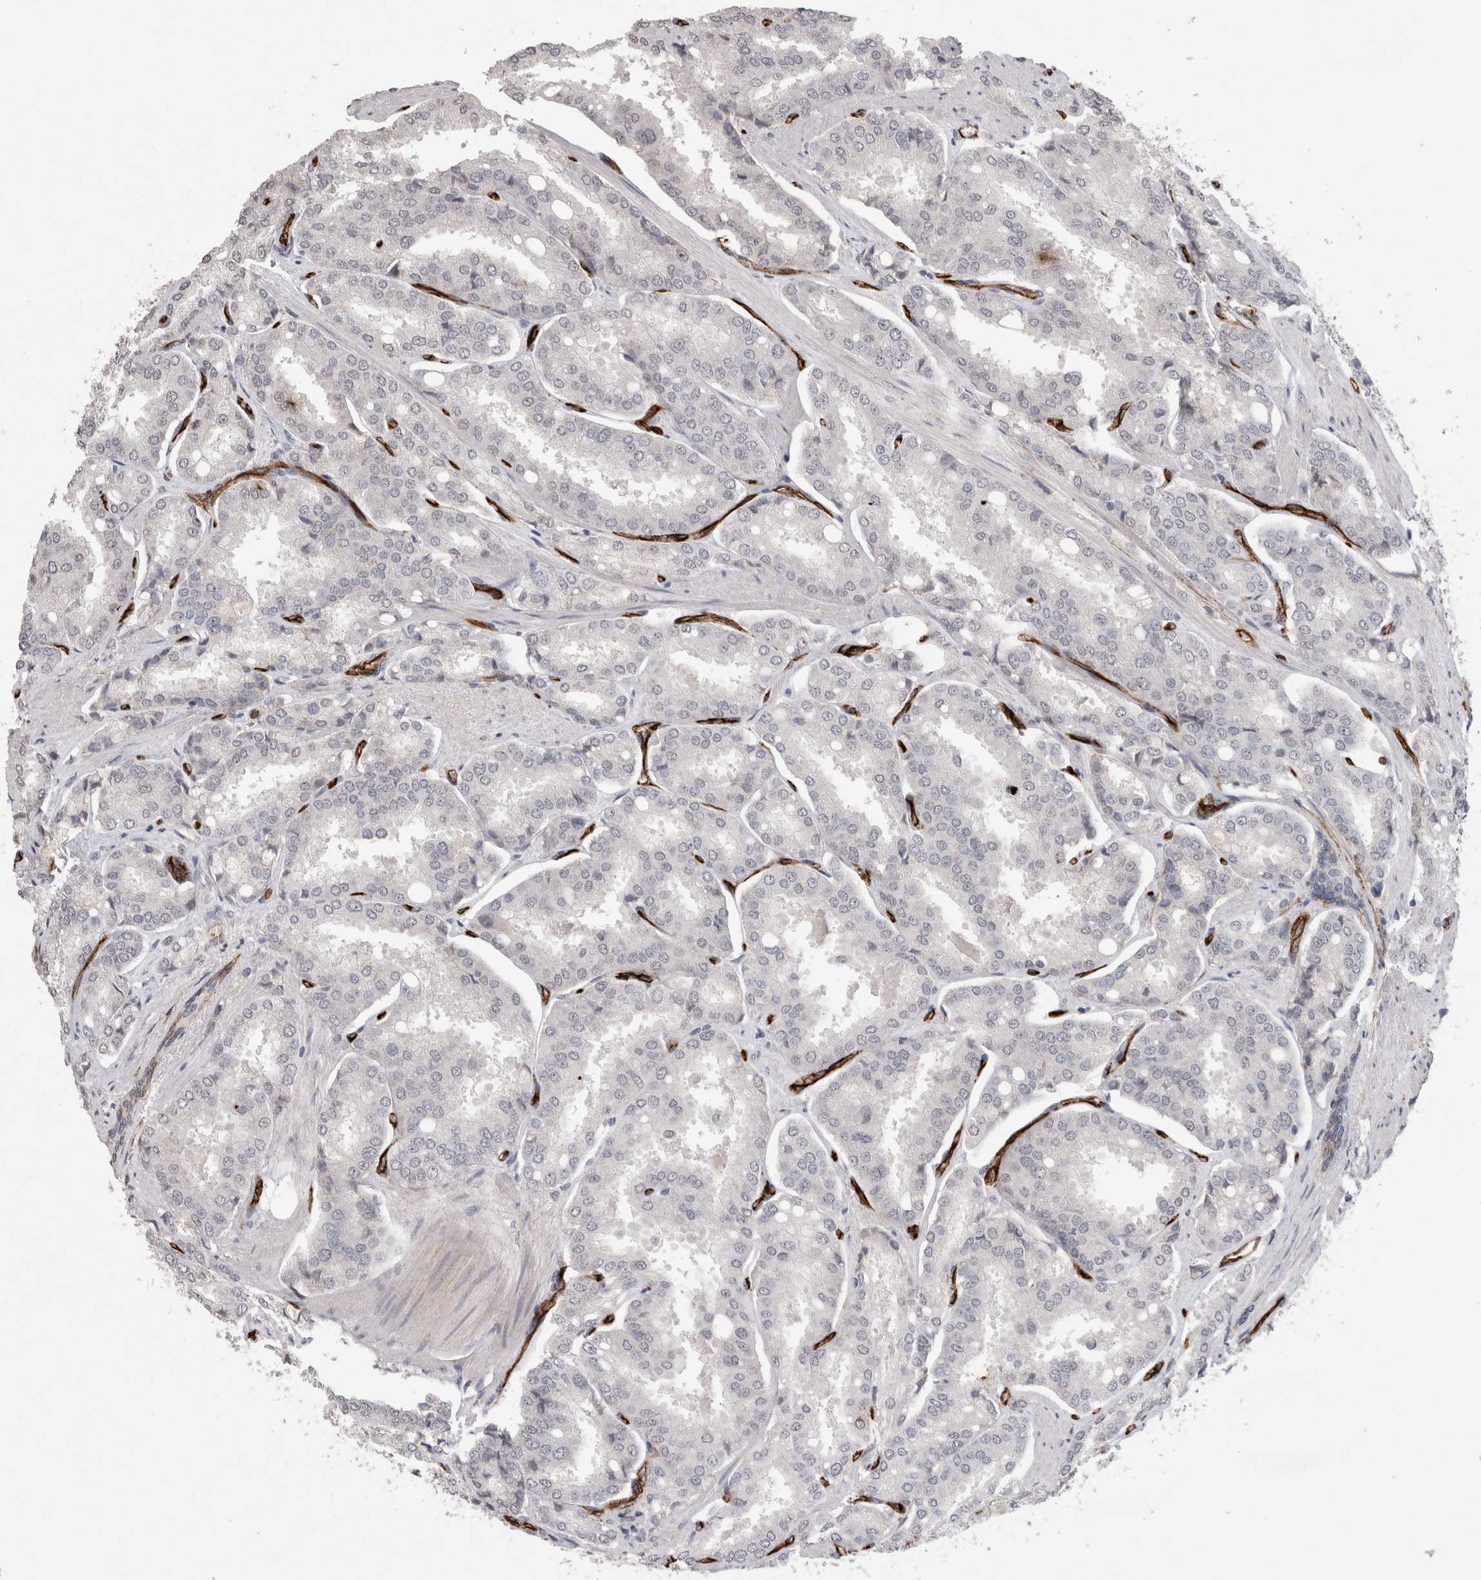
{"staining": {"intensity": "negative", "quantity": "none", "location": "none"}, "tissue": "prostate cancer", "cell_type": "Tumor cells", "image_type": "cancer", "snomed": [{"axis": "morphology", "description": "Adenocarcinoma, High grade"}, {"axis": "topography", "description": "Prostate"}], "caption": "This is an immunohistochemistry photomicrograph of high-grade adenocarcinoma (prostate). There is no expression in tumor cells.", "gene": "CDH13", "patient": {"sex": "male", "age": 50}}